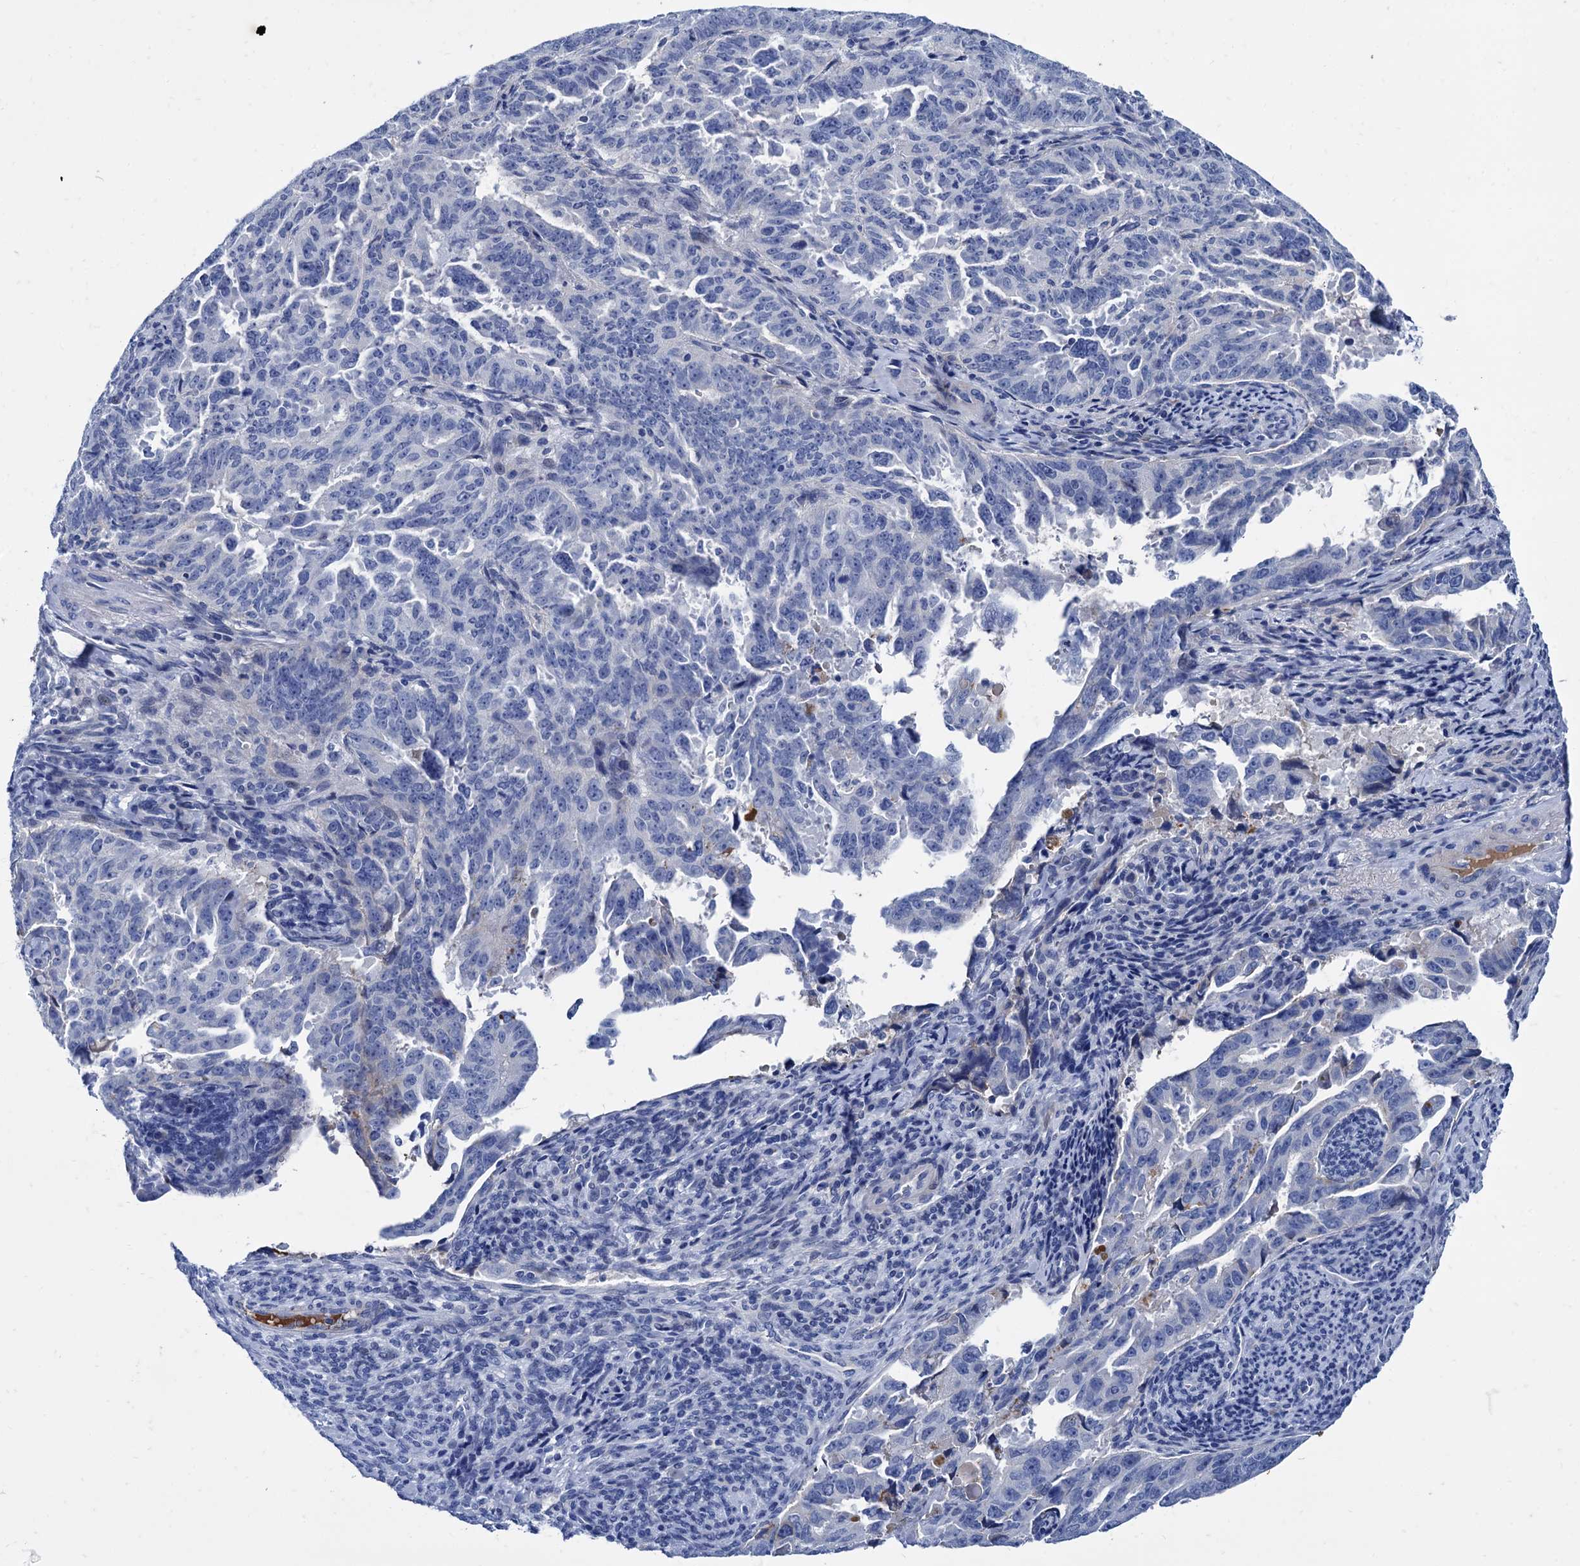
{"staining": {"intensity": "negative", "quantity": "none", "location": "none"}, "tissue": "endometrial cancer", "cell_type": "Tumor cells", "image_type": "cancer", "snomed": [{"axis": "morphology", "description": "Adenocarcinoma, NOS"}, {"axis": "topography", "description": "Endometrium"}], "caption": "Protein analysis of endometrial cancer (adenocarcinoma) reveals no significant positivity in tumor cells.", "gene": "TMEM72", "patient": {"sex": "female", "age": 65}}